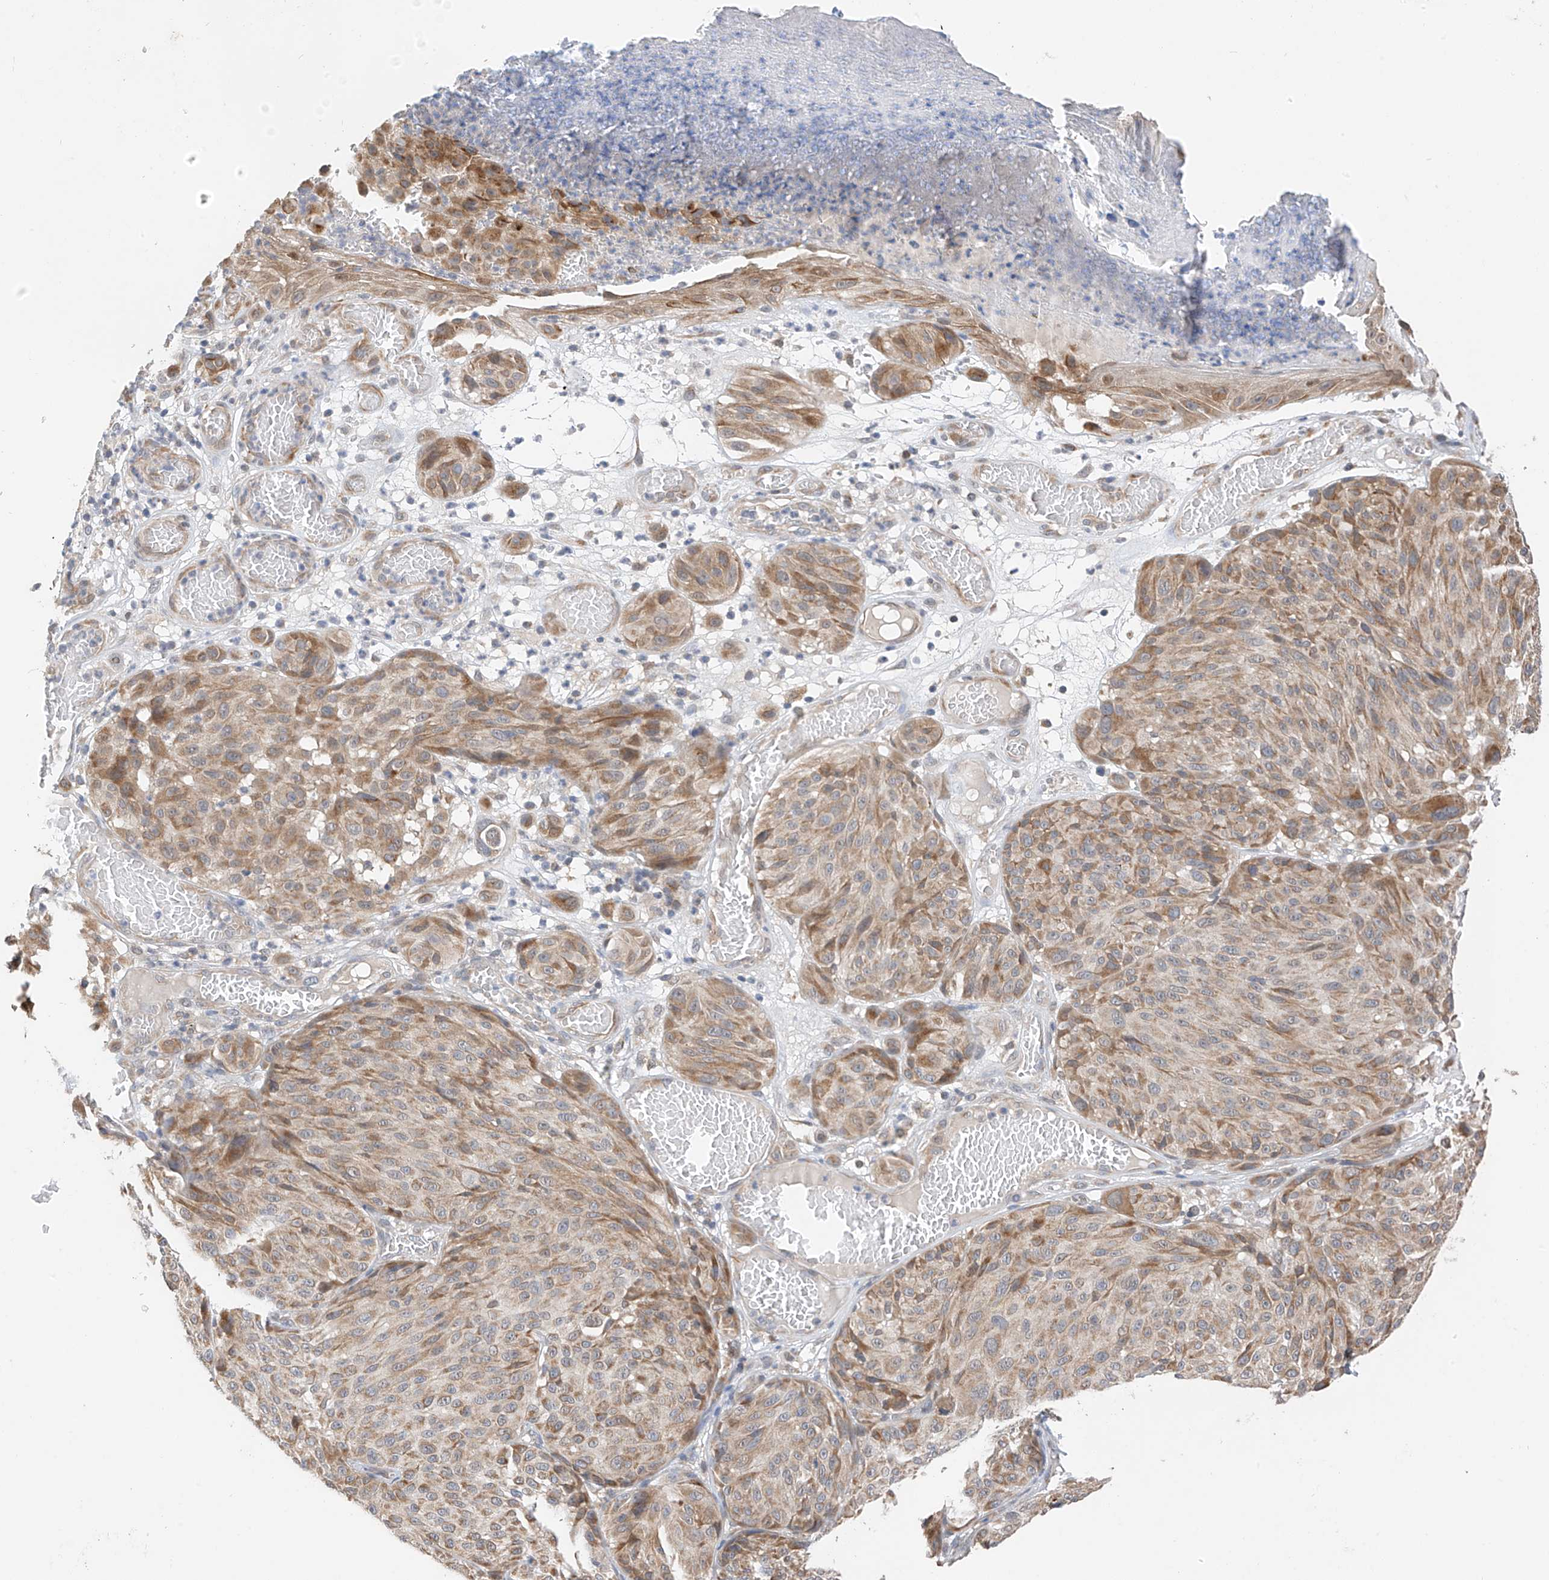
{"staining": {"intensity": "moderate", "quantity": ">75%", "location": "cytoplasmic/membranous"}, "tissue": "melanoma", "cell_type": "Tumor cells", "image_type": "cancer", "snomed": [{"axis": "morphology", "description": "Malignant melanoma, NOS"}, {"axis": "topography", "description": "Skin"}], "caption": "Brown immunohistochemical staining in malignant melanoma reveals moderate cytoplasmic/membranous positivity in approximately >75% of tumor cells.", "gene": "PPA2", "patient": {"sex": "male", "age": 83}}